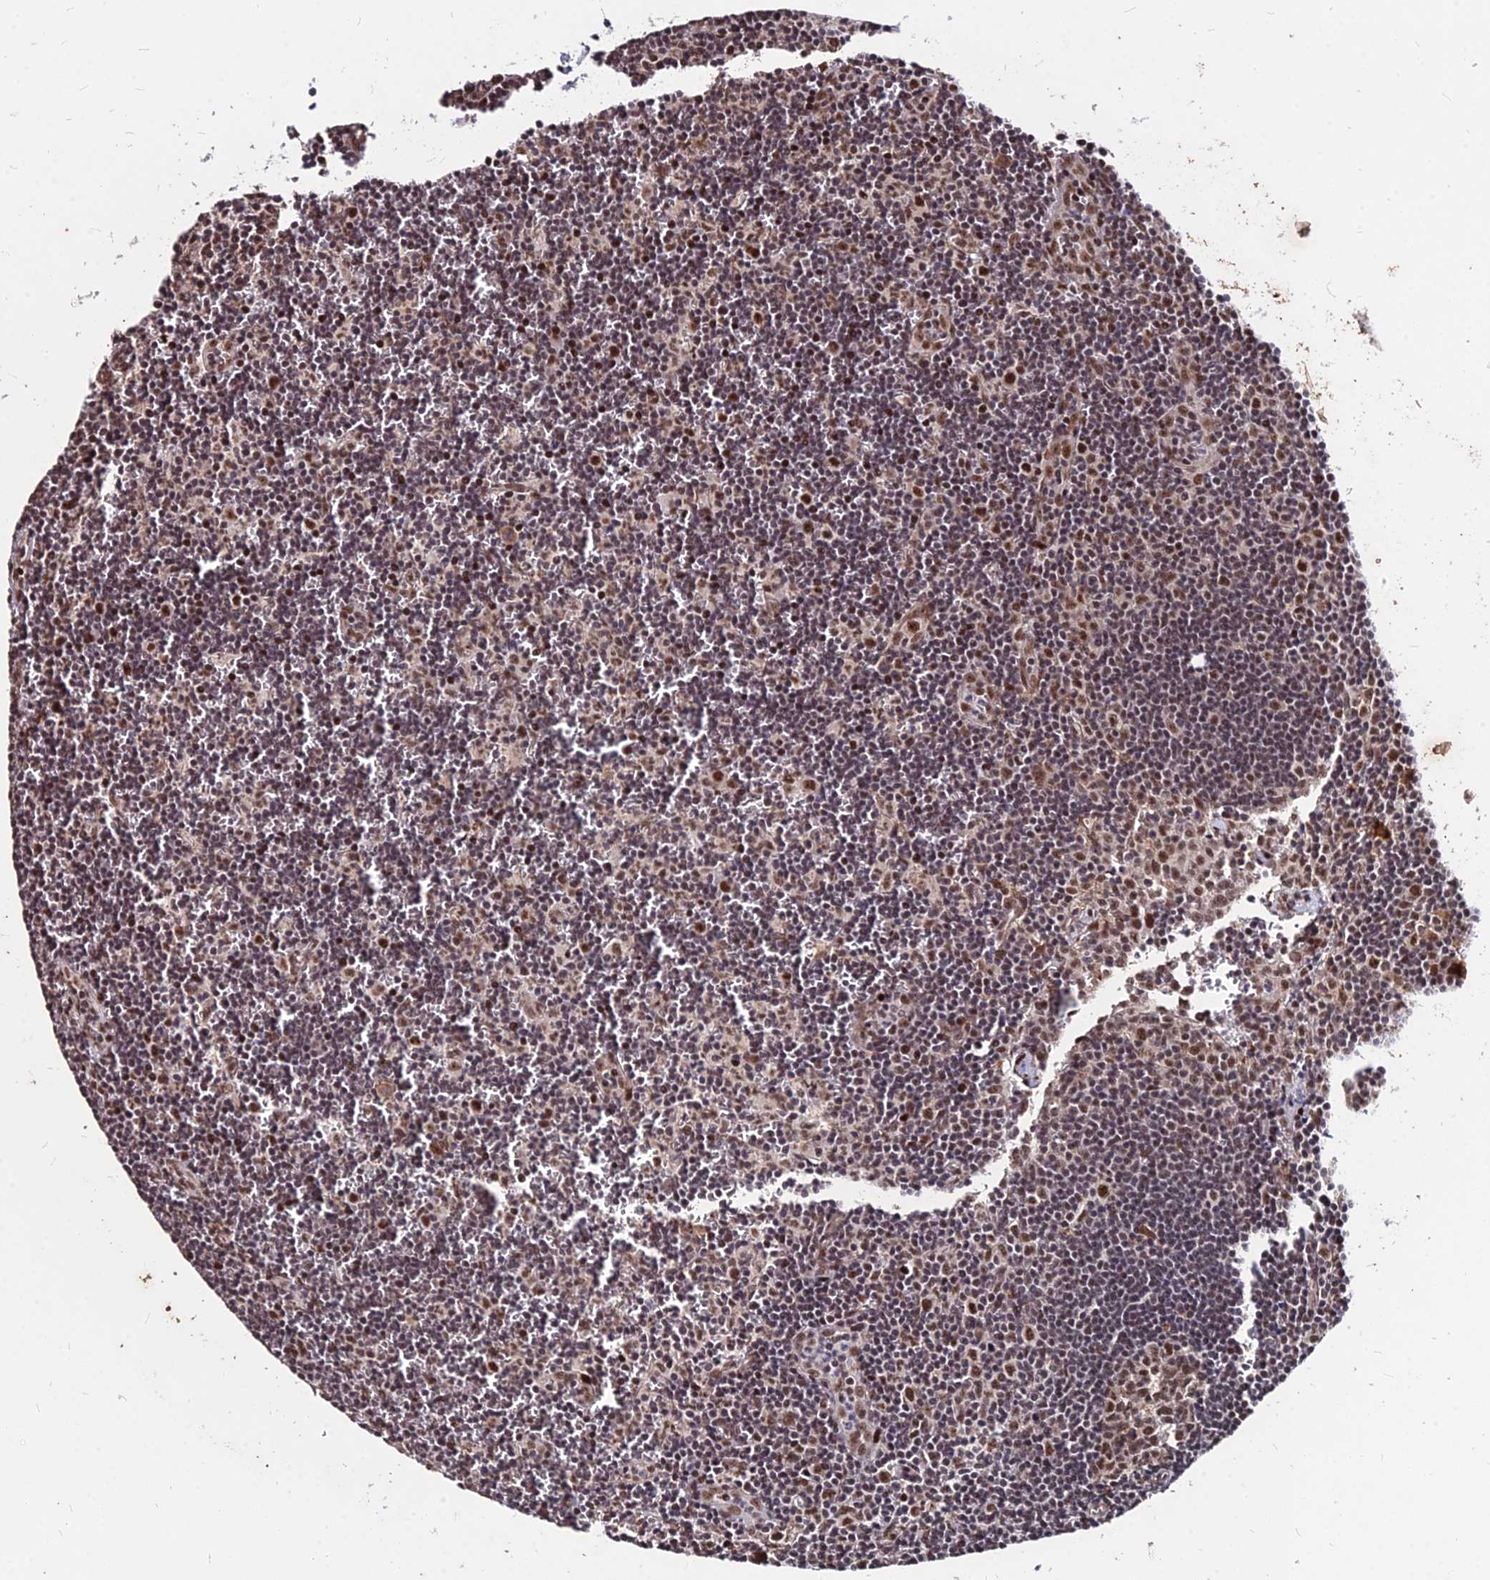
{"staining": {"intensity": "moderate", "quantity": ">75%", "location": "nuclear"}, "tissue": "lymph node", "cell_type": "Germinal center cells", "image_type": "normal", "snomed": [{"axis": "morphology", "description": "Normal tissue, NOS"}, {"axis": "topography", "description": "Lymph node"}], "caption": "Germinal center cells reveal medium levels of moderate nuclear positivity in about >75% of cells in unremarkable lymph node.", "gene": "ZBED4", "patient": {"sex": "female", "age": 32}}